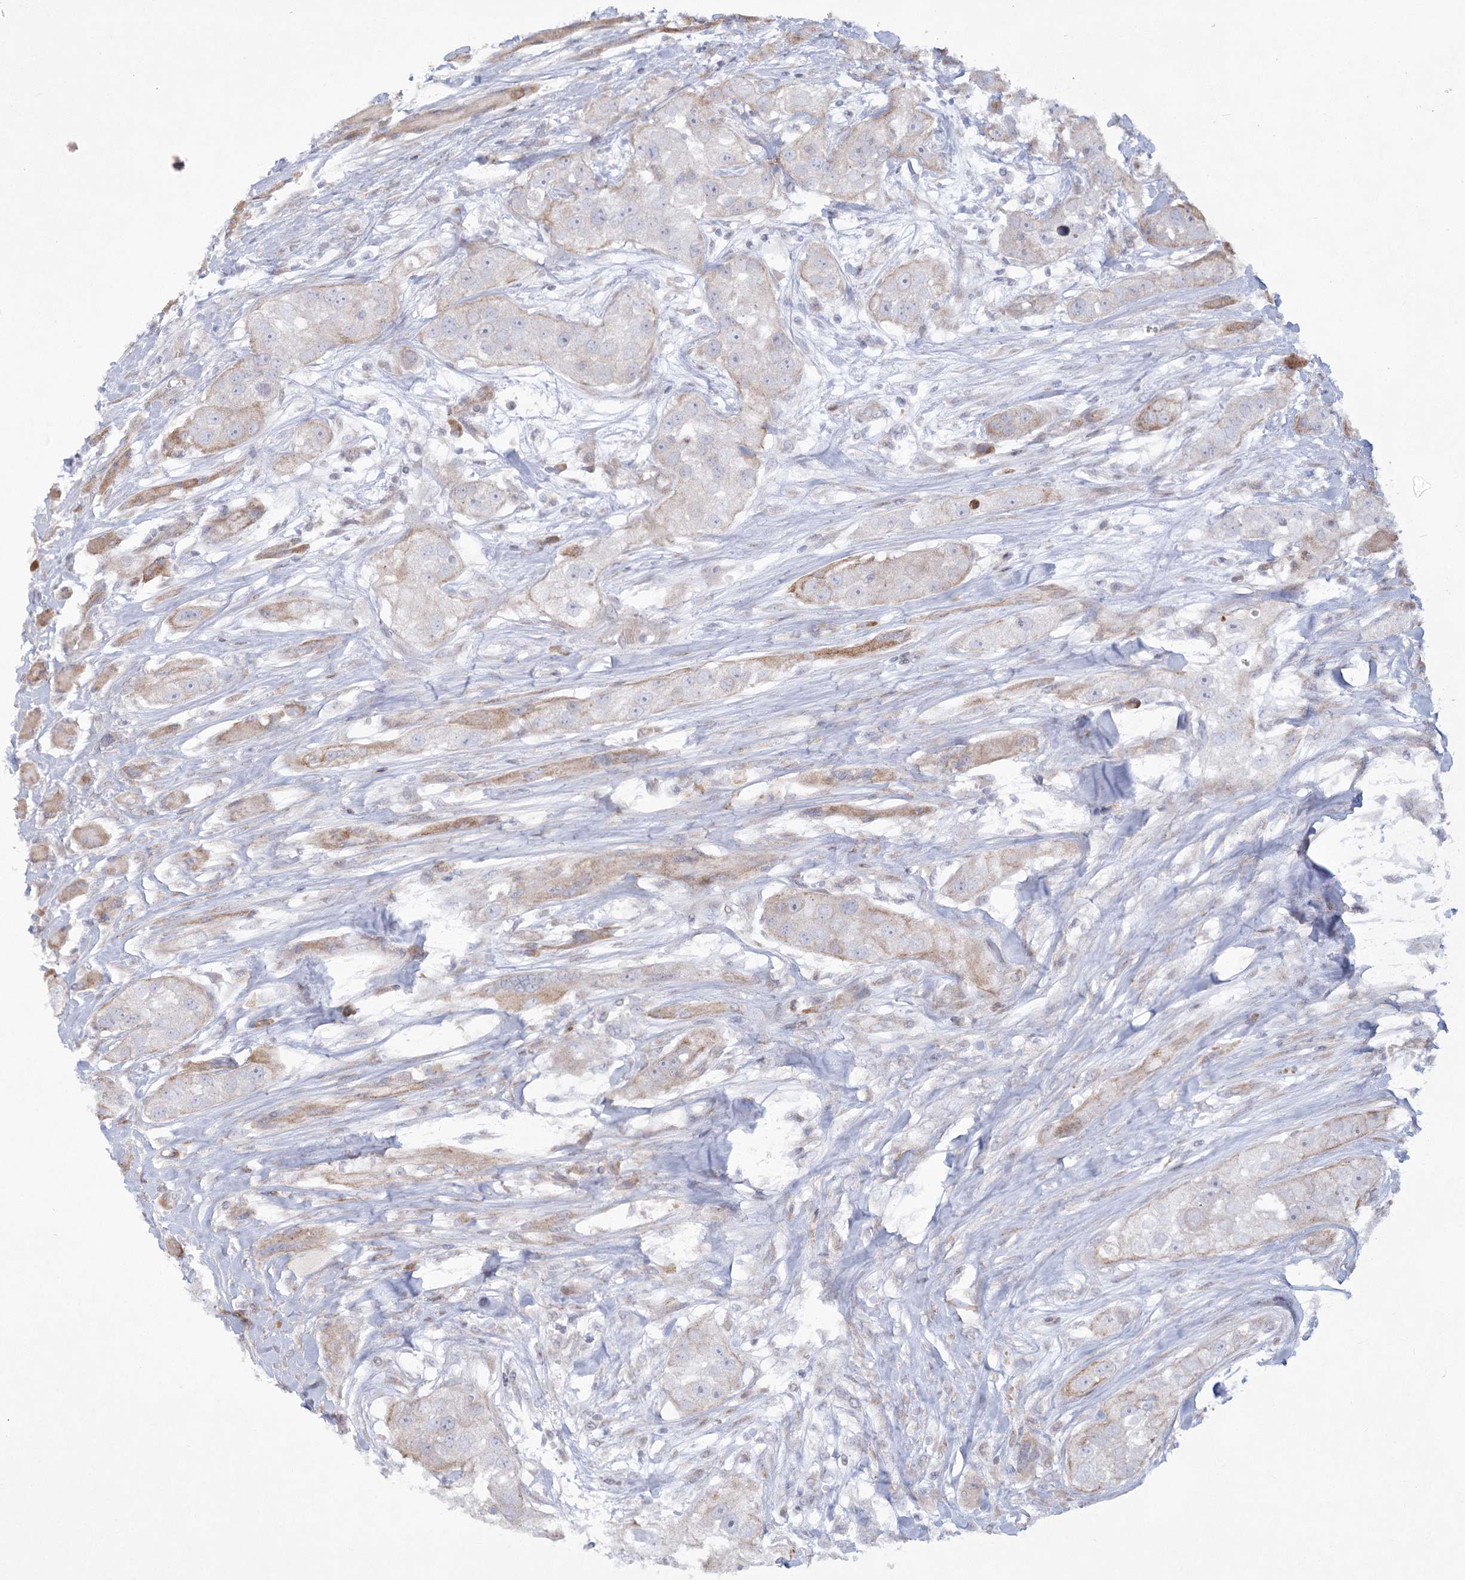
{"staining": {"intensity": "negative", "quantity": "none", "location": "none"}, "tissue": "head and neck cancer", "cell_type": "Tumor cells", "image_type": "cancer", "snomed": [{"axis": "morphology", "description": "Normal tissue, NOS"}, {"axis": "morphology", "description": "Squamous cell carcinoma, NOS"}, {"axis": "topography", "description": "Skeletal muscle"}, {"axis": "topography", "description": "Head-Neck"}], "caption": "Head and neck cancer was stained to show a protein in brown. There is no significant positivity in tumor cells. Brightfield microscopy of immunohistochemistry stained with DAB (3,3'-diaminobenzidine) (brown) and hematoxylin (blue), captured at high magnification.", "gene": "CAMTA1", "patient": {"sex": "male", "age": 51}}